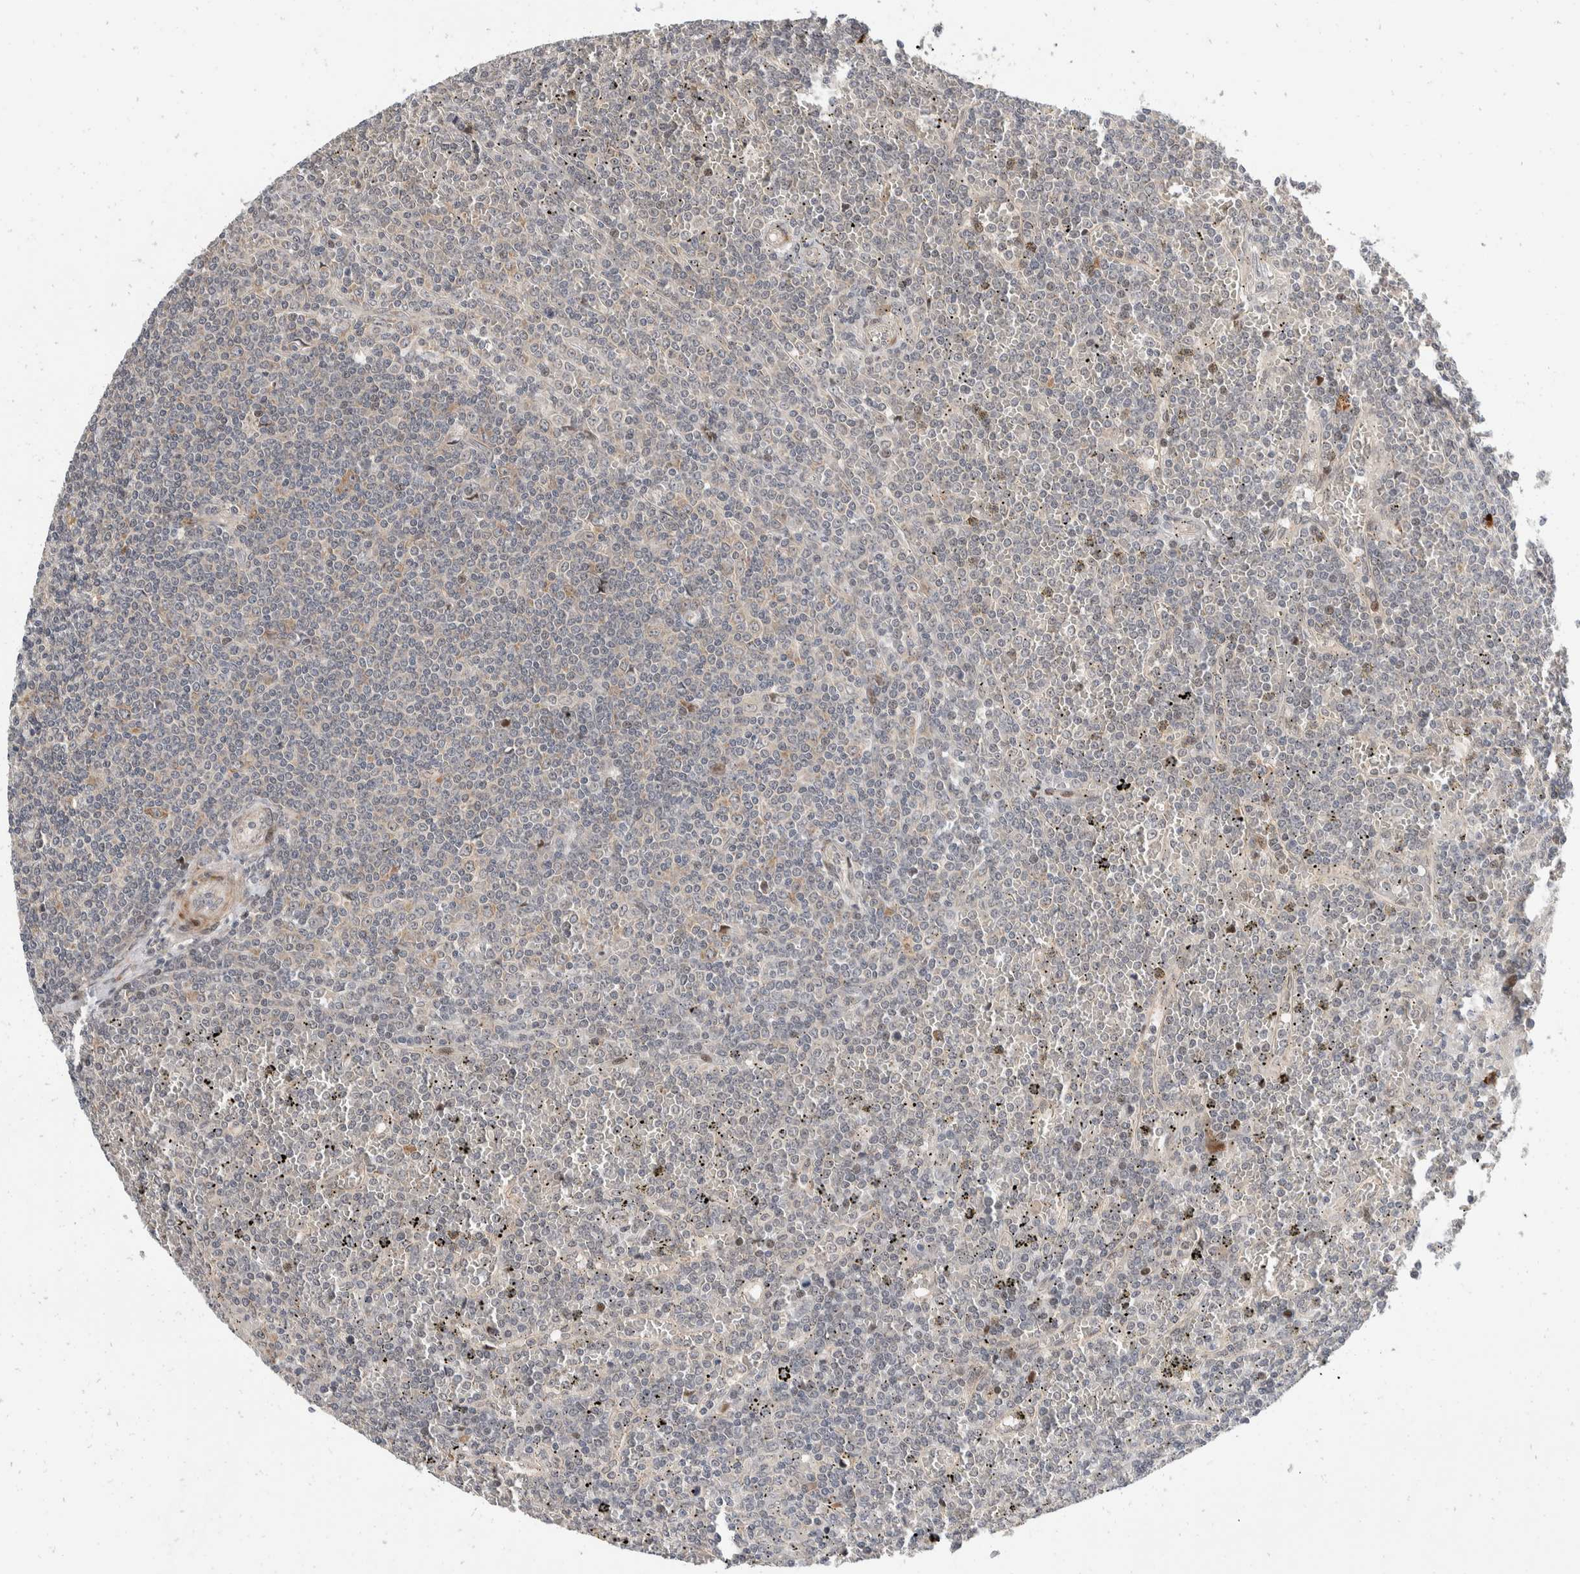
{"staining": {"intensity": "negative", "quantity": "none", "location": "none"}, "tissue": "lymphoma", "cell_type": "Tumor cells", "image_type": "cancer", "snomed": [{"axis": "morphology", "description": "Malignant lymphoma, non-Hodgkin's type, Low grade"}, {"axis": "topography", "description": "Spleen"}], "caption": "An immunohistochemistry (IHC) image of malignant lymphoma, non-Hodgkin's type (low-grade) is shown. There is no staining in tumor cells of malignant lymphoma, non-Hodgkin's type (low-grade).", "gene": "ZNF703", "patient": {"sex": "female", "age": 19}}